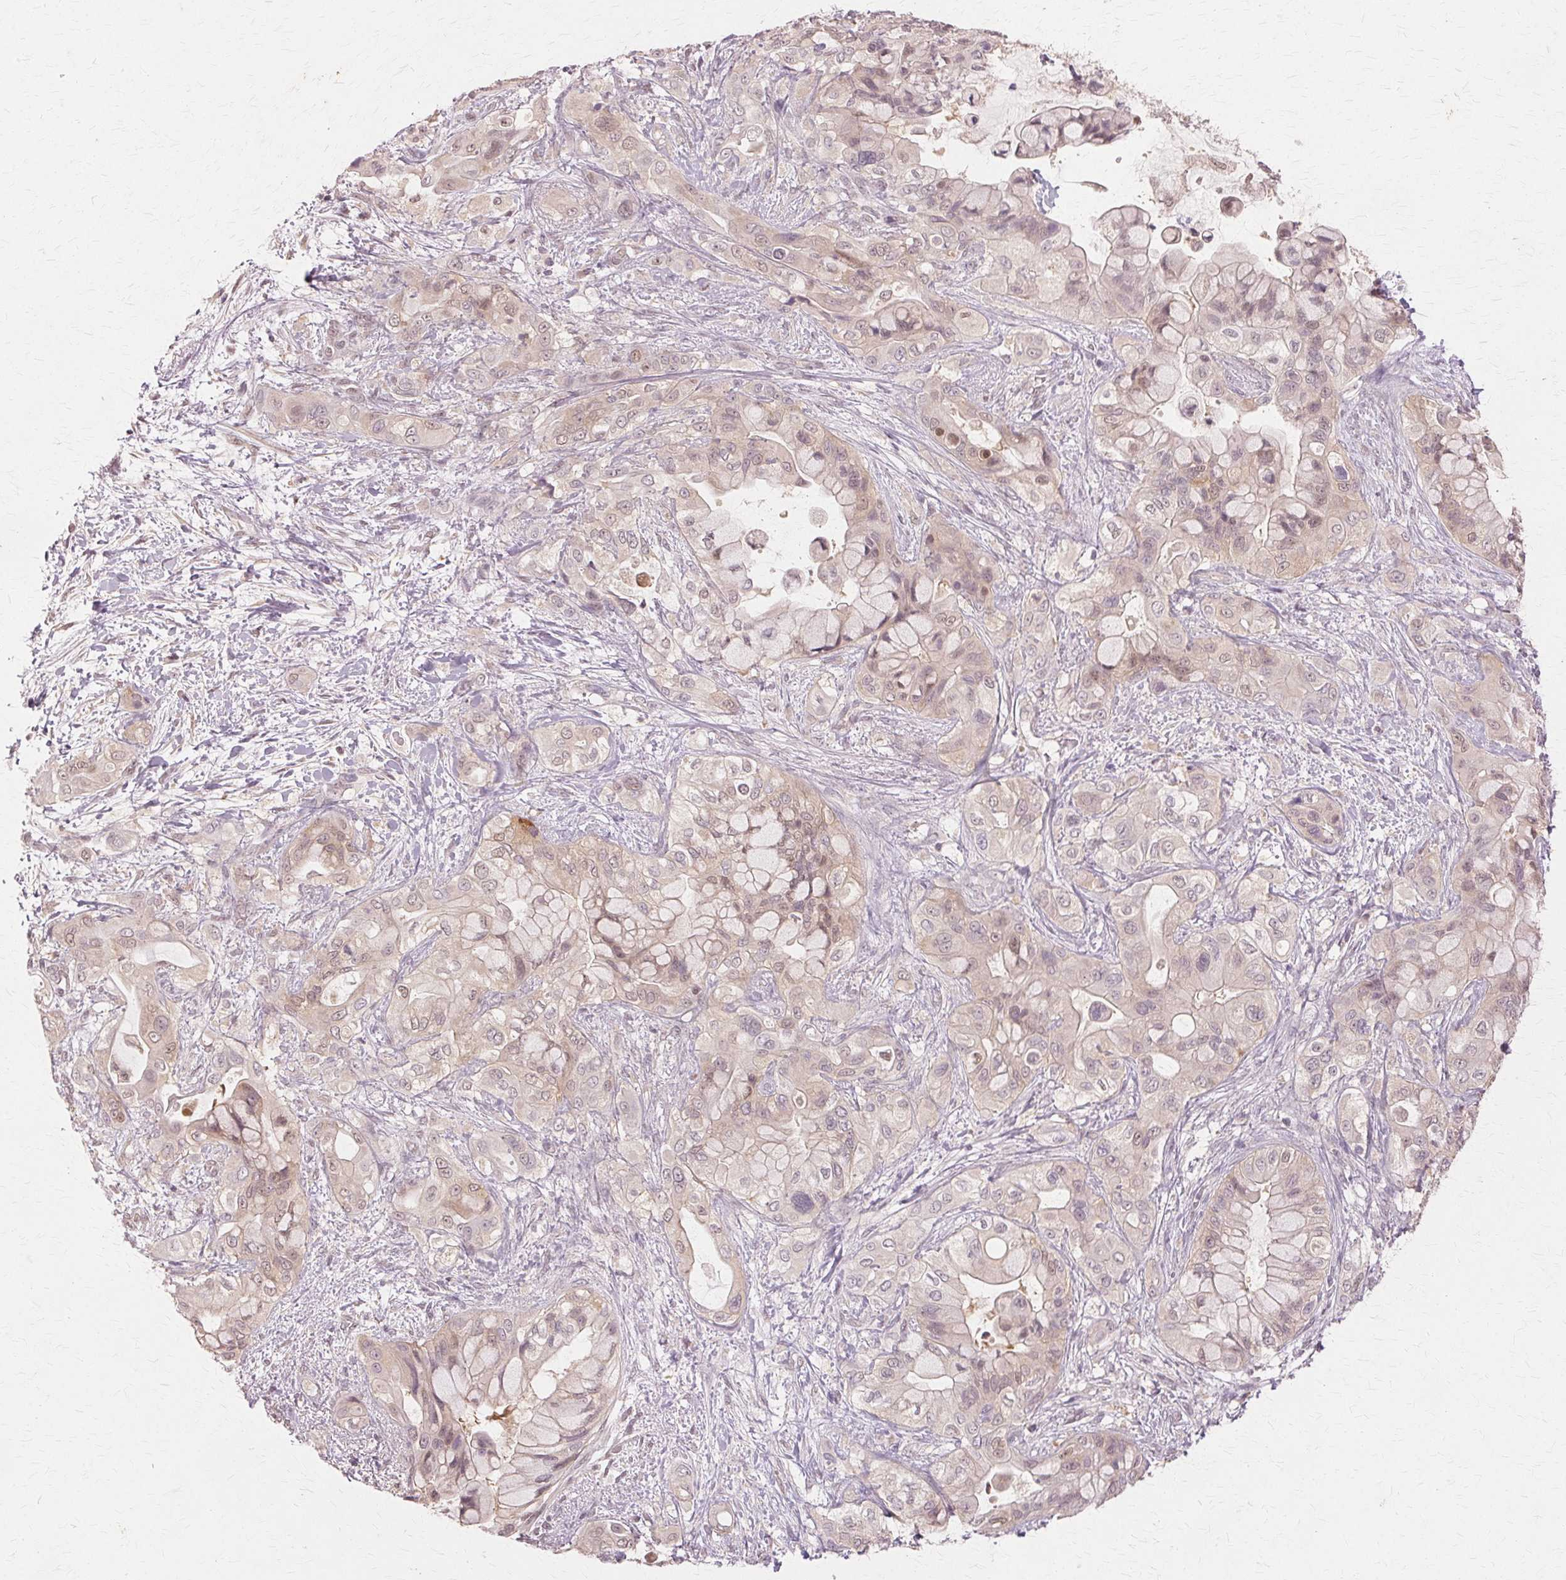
{"staining": {"intensity": "weak", "quantity": "<25%", "location": "nuclear"}, "tissue": "pancreatic cancer", "cell_type": "Tumor cells", "image_type": "cancer", "snomed": [{"axis": "morphology", "description": "Adenocarcinoma, NOS"}, {"axis": "topography", "description": "Pancreas"}], "caption": "This is a histopathology image of IHC staining of pancreatic adenocarcinoma, which shows no staining in tumor cells.", "gene": "PRMT5", "patient": {"sex": "male", "age": 71}}